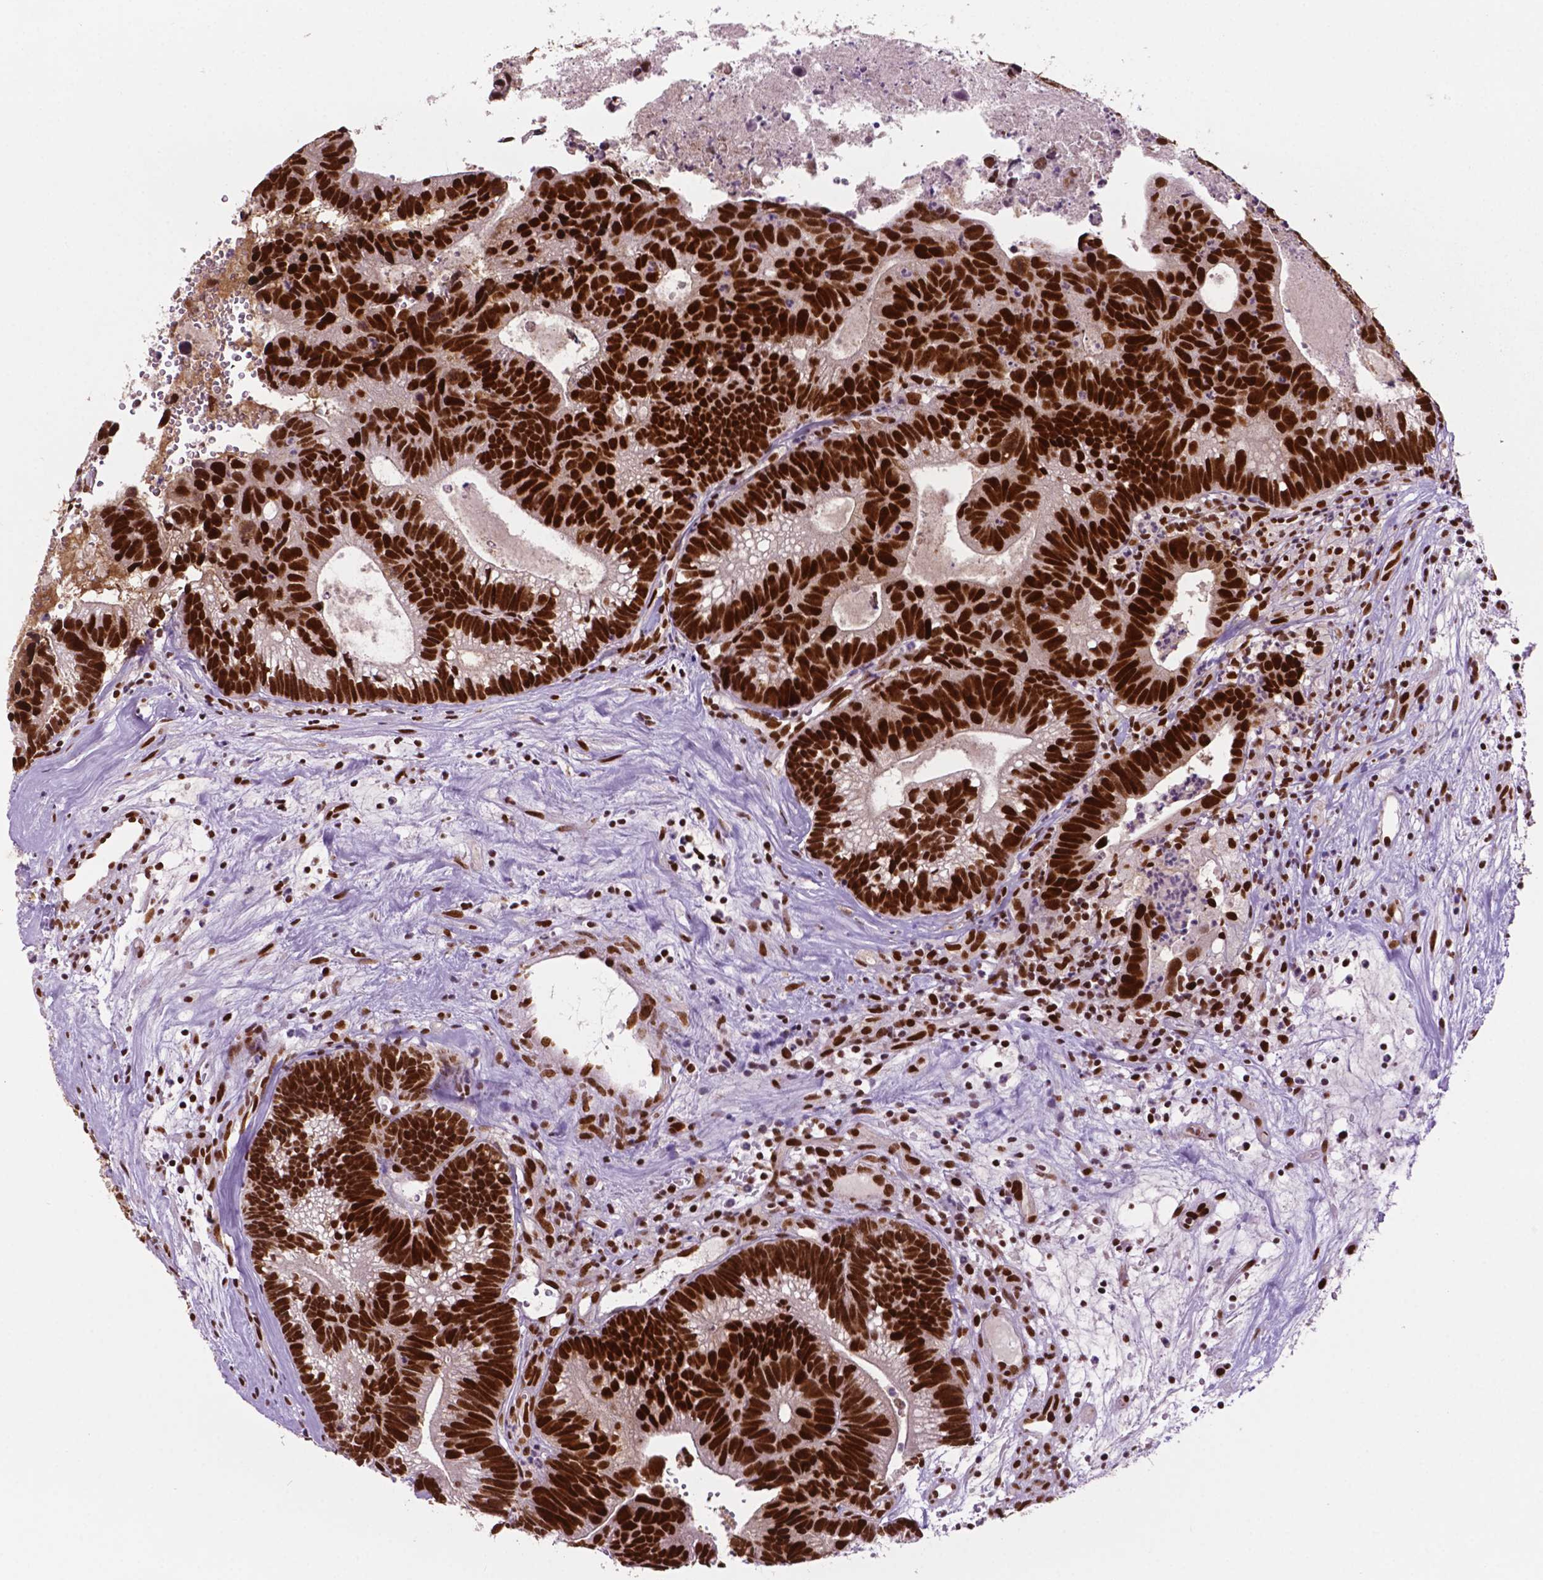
{"staining": {"intensity": "strong", "quantity": ">75%", "location": "nuclear"}, "tissue": "head and neck cancer", "cell_type": "Tumor cells", "image_type": "cancer", "snomed": [{"axis": "morphology", "description": "Adenocarcinoma, NOS"}, {"axis": "topography", "description": "Head-Neck"}], "caption": "This is a photomicrograph of immunohistochemistry staining of adenocarcinoma (head and neck), which shows strong staining in the nuclear of tumor cells.", "gene": "MLH1", "patient": {"sex": "male", "age": 62}}